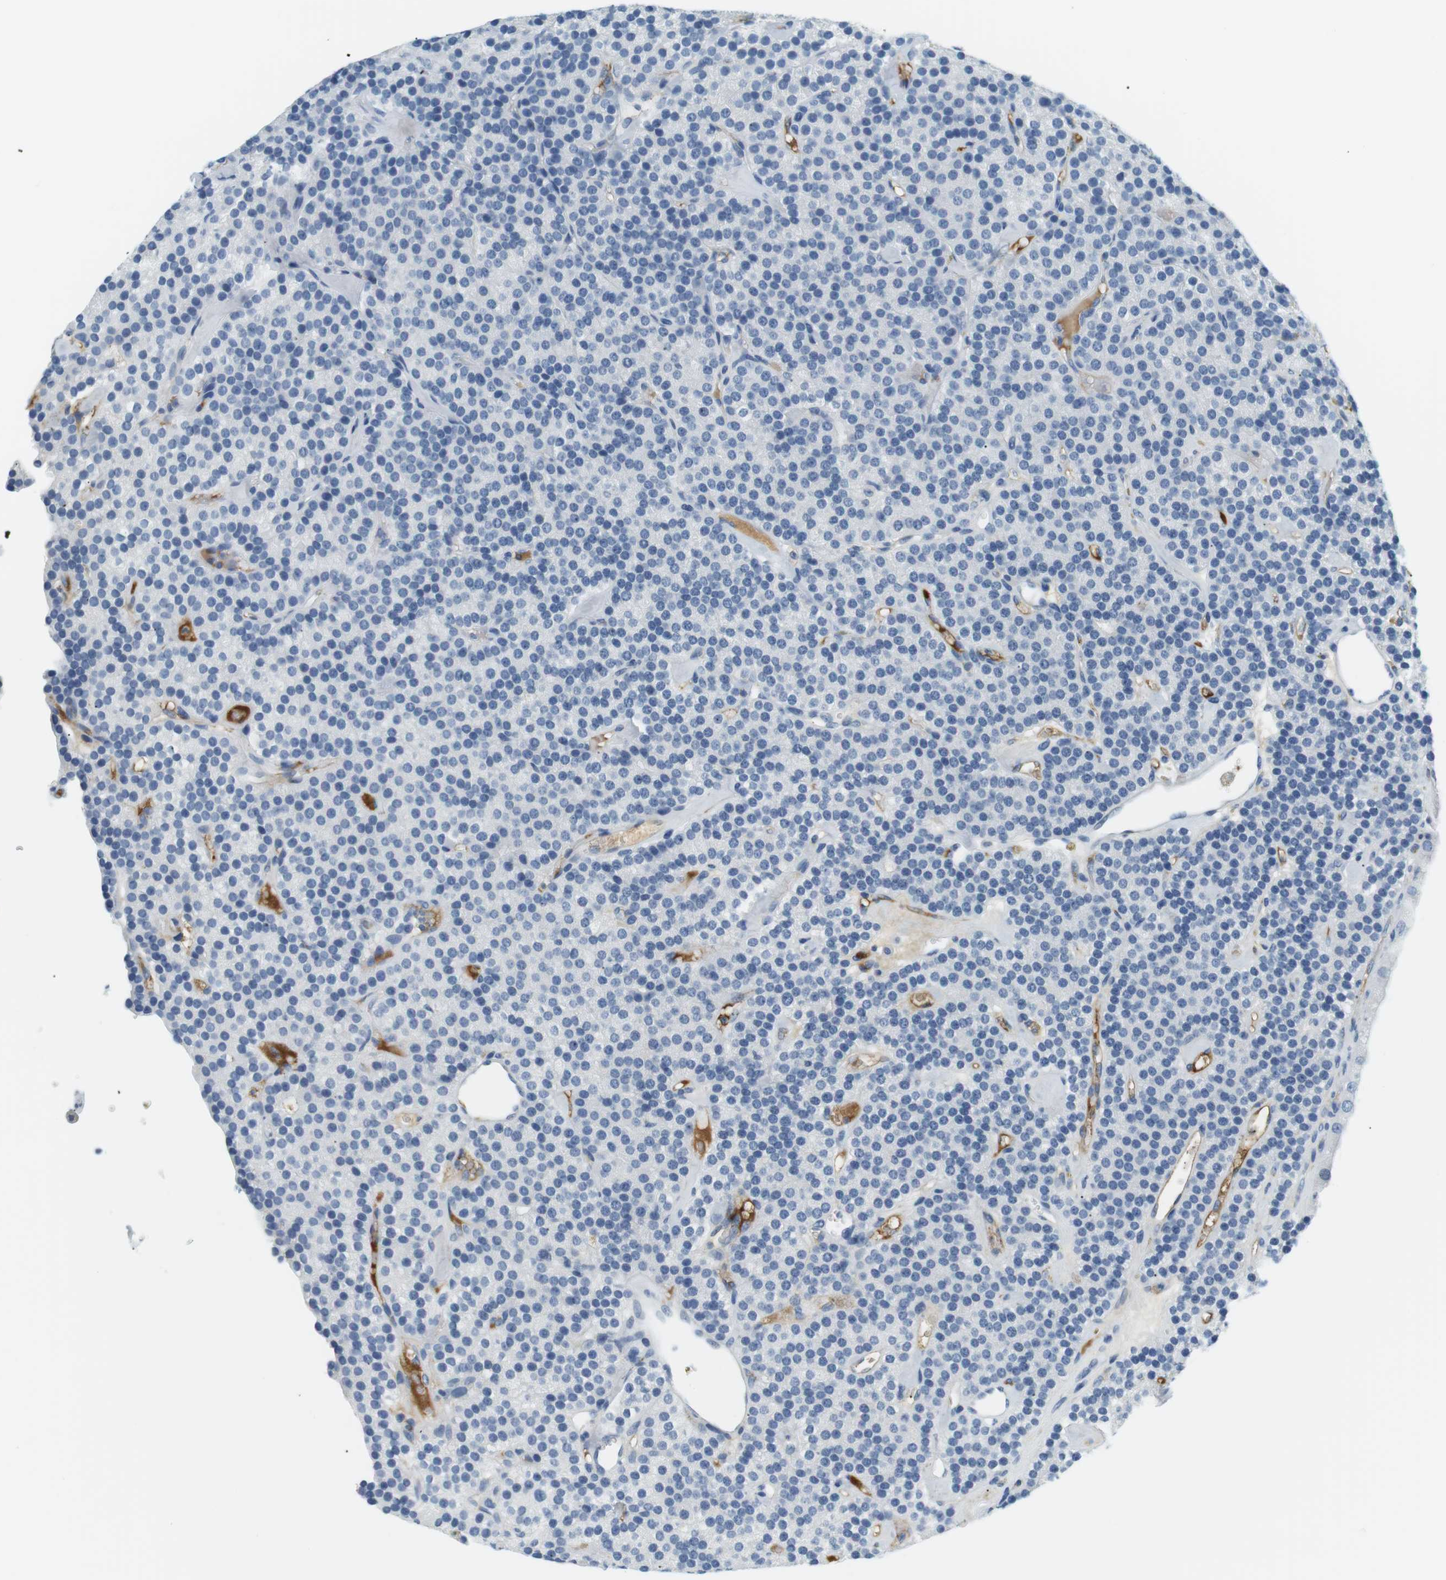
{"staining": {"intensity": "negative", "quantity": "none", "location": "none"}, "tissue": "parathyroid gland", "cell_type": "Glandular cells", "image_type": "normal", "snomed": [{"axis": "morphology", "description": "Normal tissue, NOS"}, {"axis": "morphology", "description": "Adenoma, NOS"}, {"axis": "topography", "description": "Parathyroid gland"}], "caption": "This is a histopathology image of IHC staining of normal parathyroid gland, which shows no expression in glandular cells. (DAB immunohistochemistry (IHC) visualized using brightfield microscopy, high magnification).", "gene": "APOB", "patient": {"sex": "female", "age": 86}}